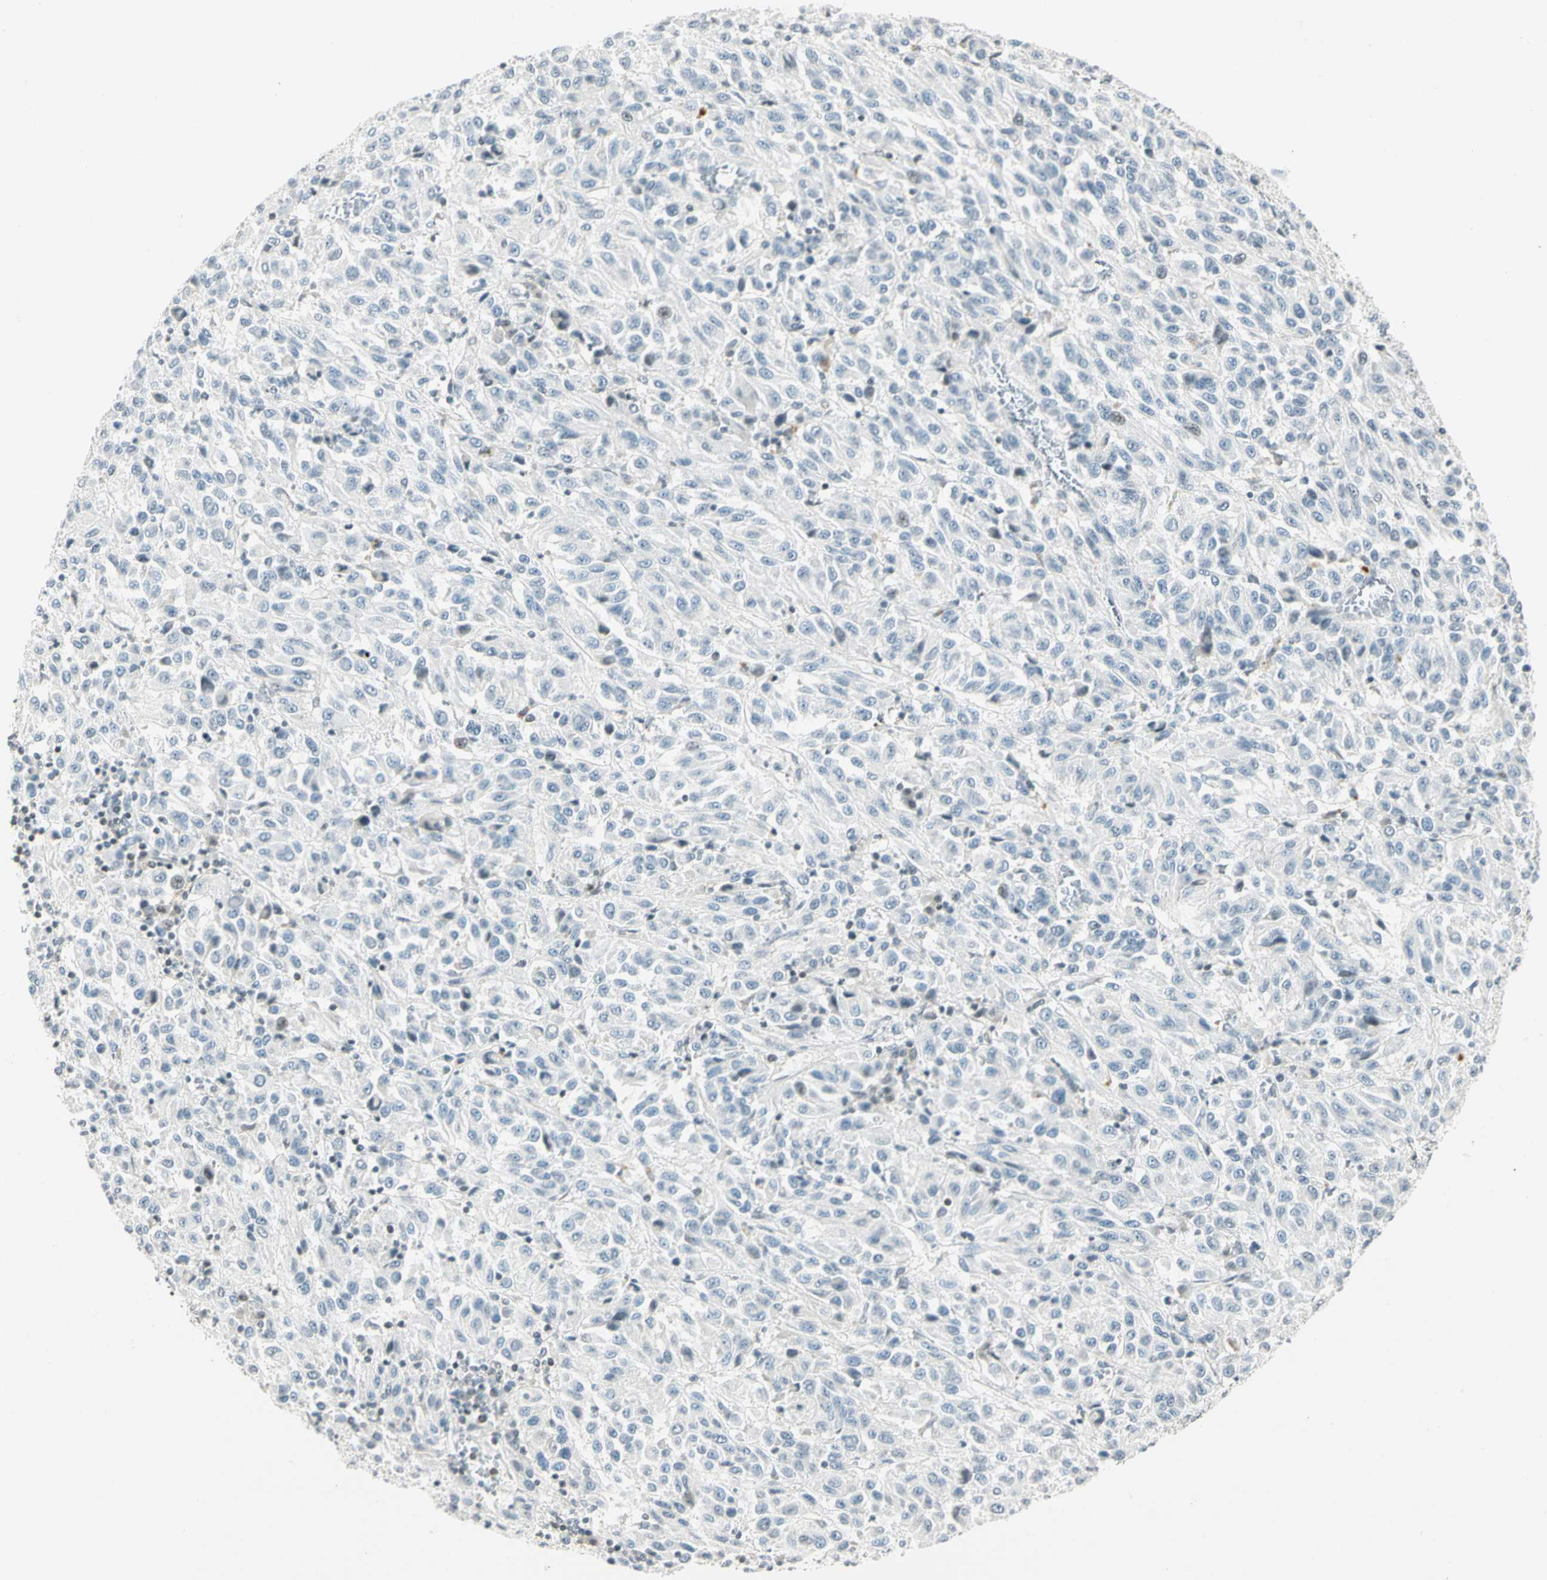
{"staining": {"intensity": "weak", "quantity": "<25%", "location": "nuclear"}, "tissue": "melanoma", "cell_type": "Tumor cells", "image_type": "cancer", "snomed": [{"axis": "morphology", "description": "Malignant melanoma, Metastatic site"}, {"axis": "topography", "description": "Lung"}], "caption": "This is an immunohistochemistry (IHC) micrograph of melanoma. There is no positivity in tumor cells.", "gene": "SMAD3", "patient": {"sex": "male", "age": 64}}